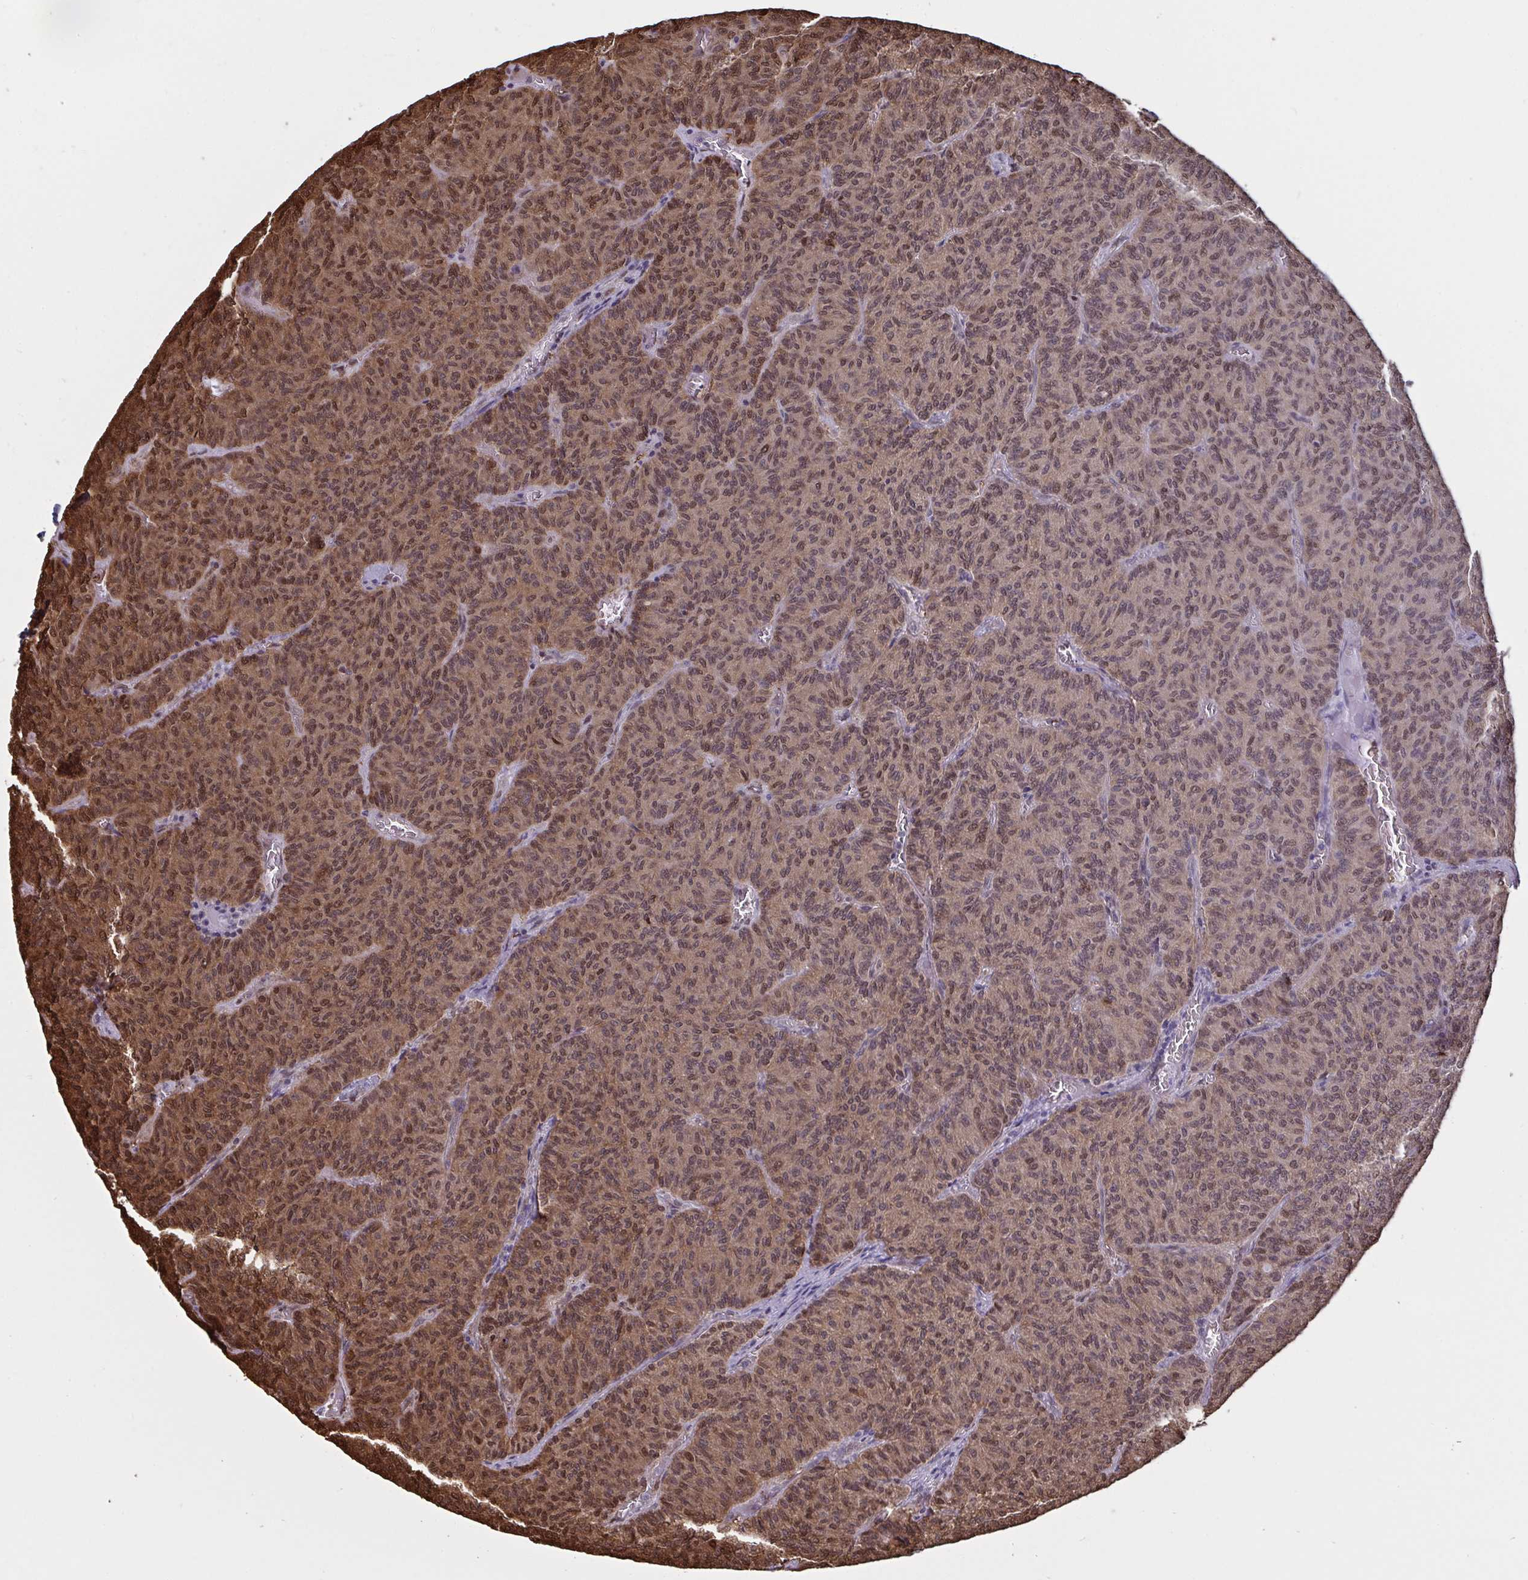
{"staining": {"intensity": "moderate", "quantity": ">75%", "location": "cytoplasmic/membranous,nuclear"}, "tissue": "carcinoid", "cell_type": "Tumor cells", "image_type": "cancer", "snomed": [{"axis": "morphology", "description": "Carcinoid, malignant, NOS"}, {"axis": "topography", "description": "Lung"}], "caption": "Carcinoid stained for a protein (brown) exhibits moderate cytoplasmic/membranous and nuclear positive expression in approximately >75% of tumor cells.", "gene": "PELI2", "patient": {"sex": "male", "age": 61}}